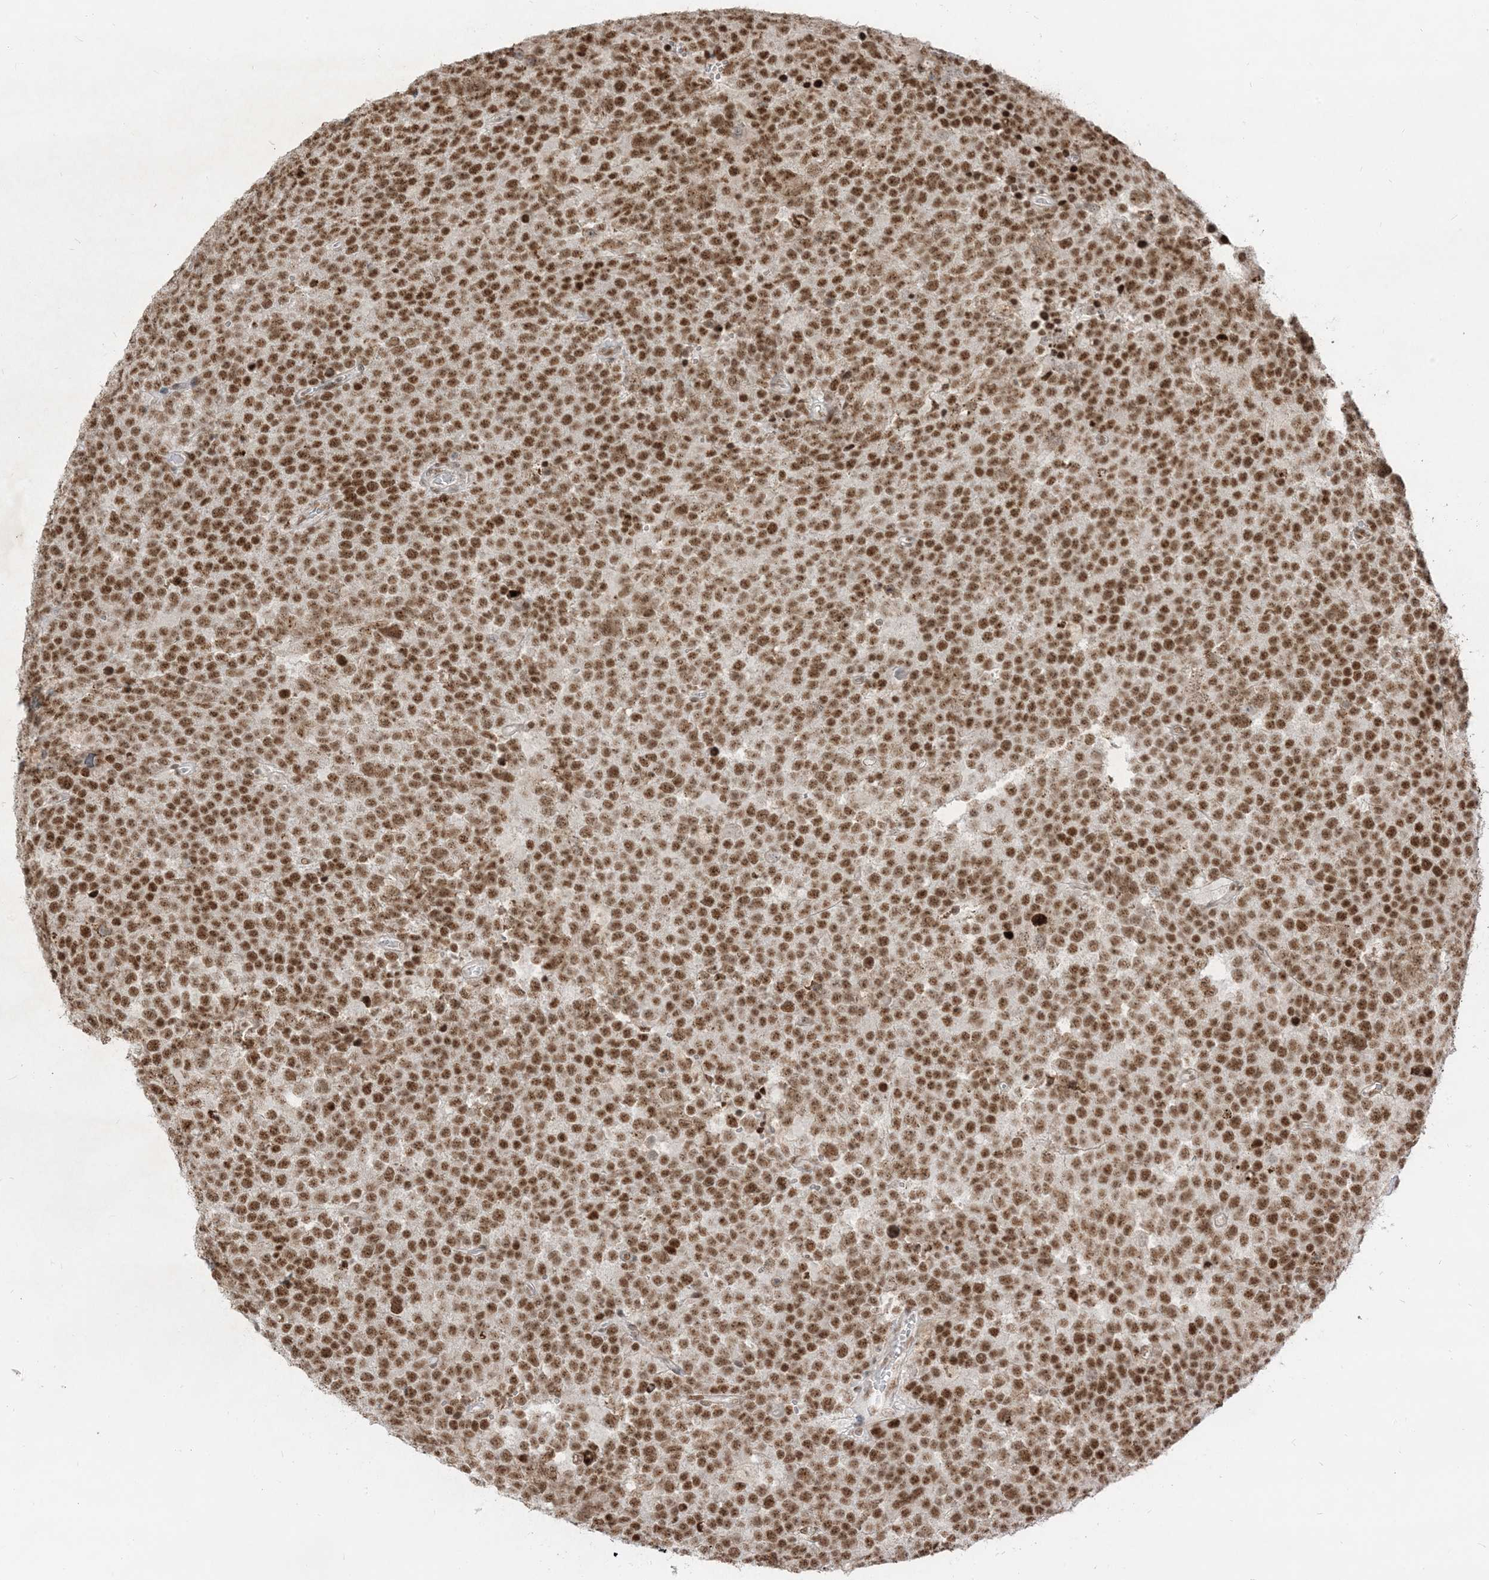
{"staining": {"intensity": "strong", "quantity": ">75%", "location": "nuclear"}, "tissue": "testis cancer", "cell_type": "Tumor cells", "image_type": "cancer", "snomed": [{"axis": "morphology", "description": "Seminoma, NOS"}, {"axis": "topography", "description": "Testis"}], "caption": "Immunohistochemistry (IHC) micrograph of testis cancer stained for a protein (brown), which reveals high levels of strong nuclear expression in about >75% of tumor cells.", "gene": "ARGLU1", "patient": {"sex": "male", "age": 71}}